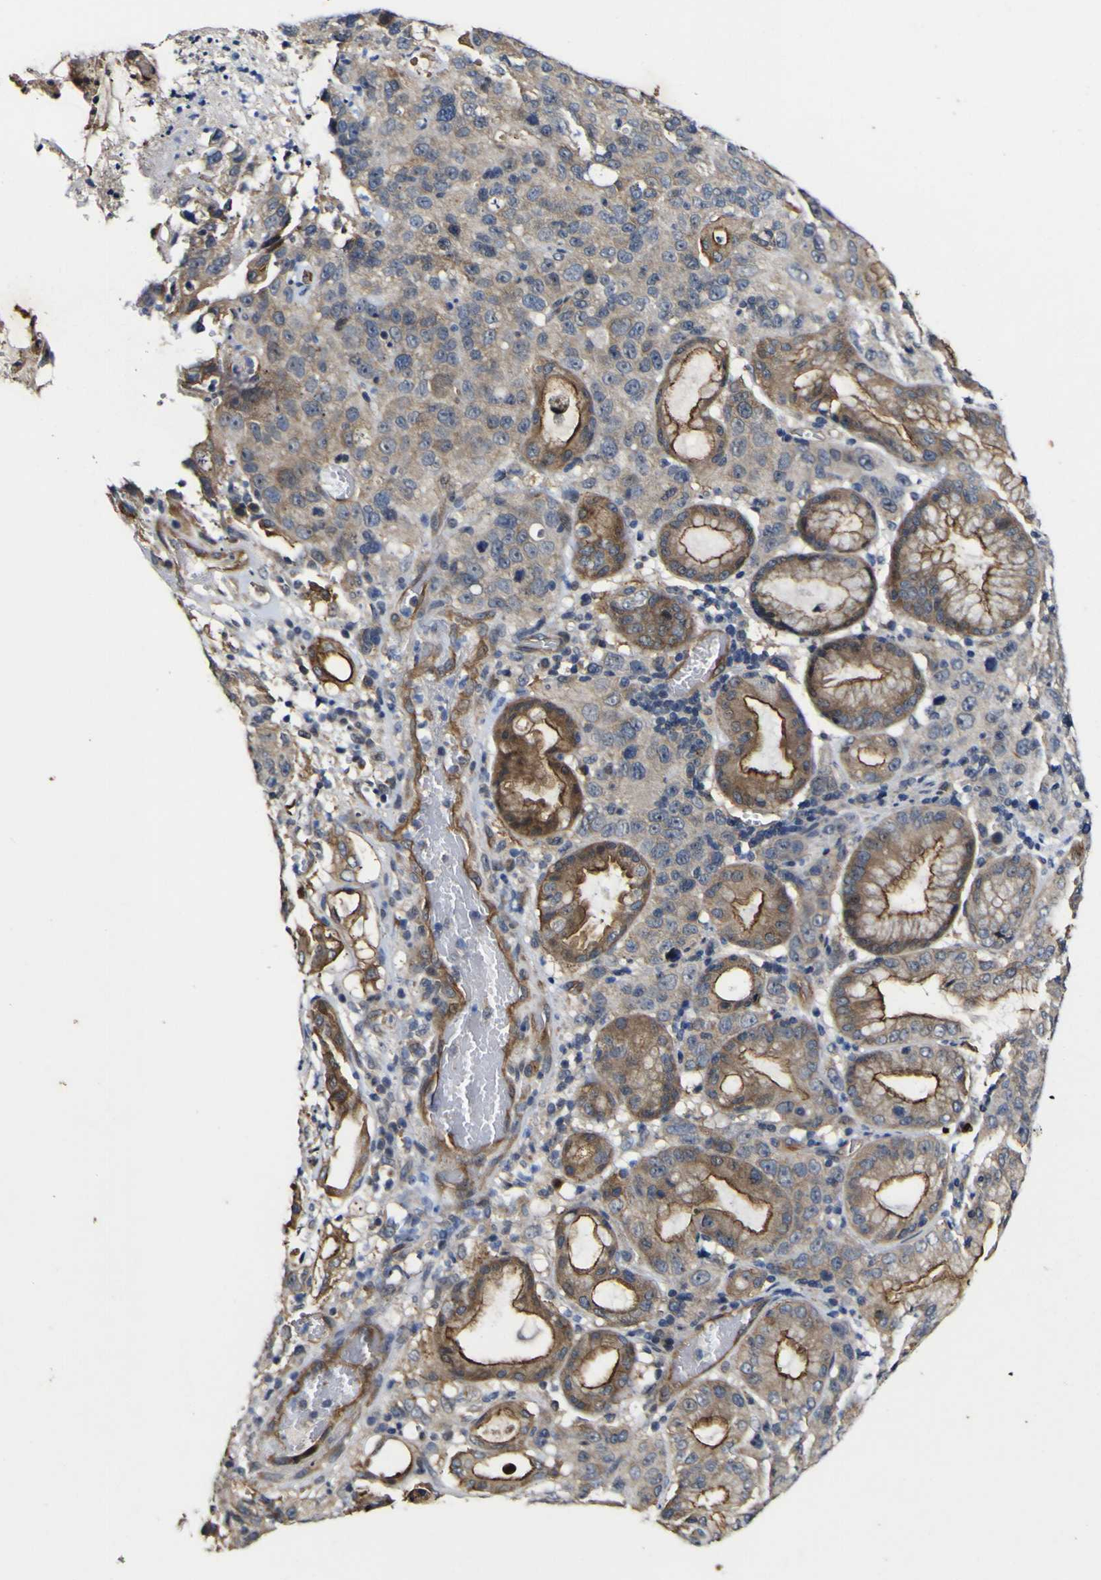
{"staining": {"intensity": "moderate", "quantity": ">75%", "location": "cytoplasmic/membranous"}, "tissue": "stomach cancer", "cell_type": "Tumor cells", "image_type": "cancer", "snomed": [{"axis": "morphology", "description": "Normal tissue, NOS"}, {"axis": "morphology", "description": "Adenocarcinoma, NOS"}, {"axis": "topography", "description": "Stomach"}], "caption": "Protein analysis of stomach cancer (adenocarcinoma) tissue displays moderate cytoplasmic/membranous positivity in approximately >75% of tumor cells.", "gene": "CCL2", "patient": {"sex": "male", "age": 48}}